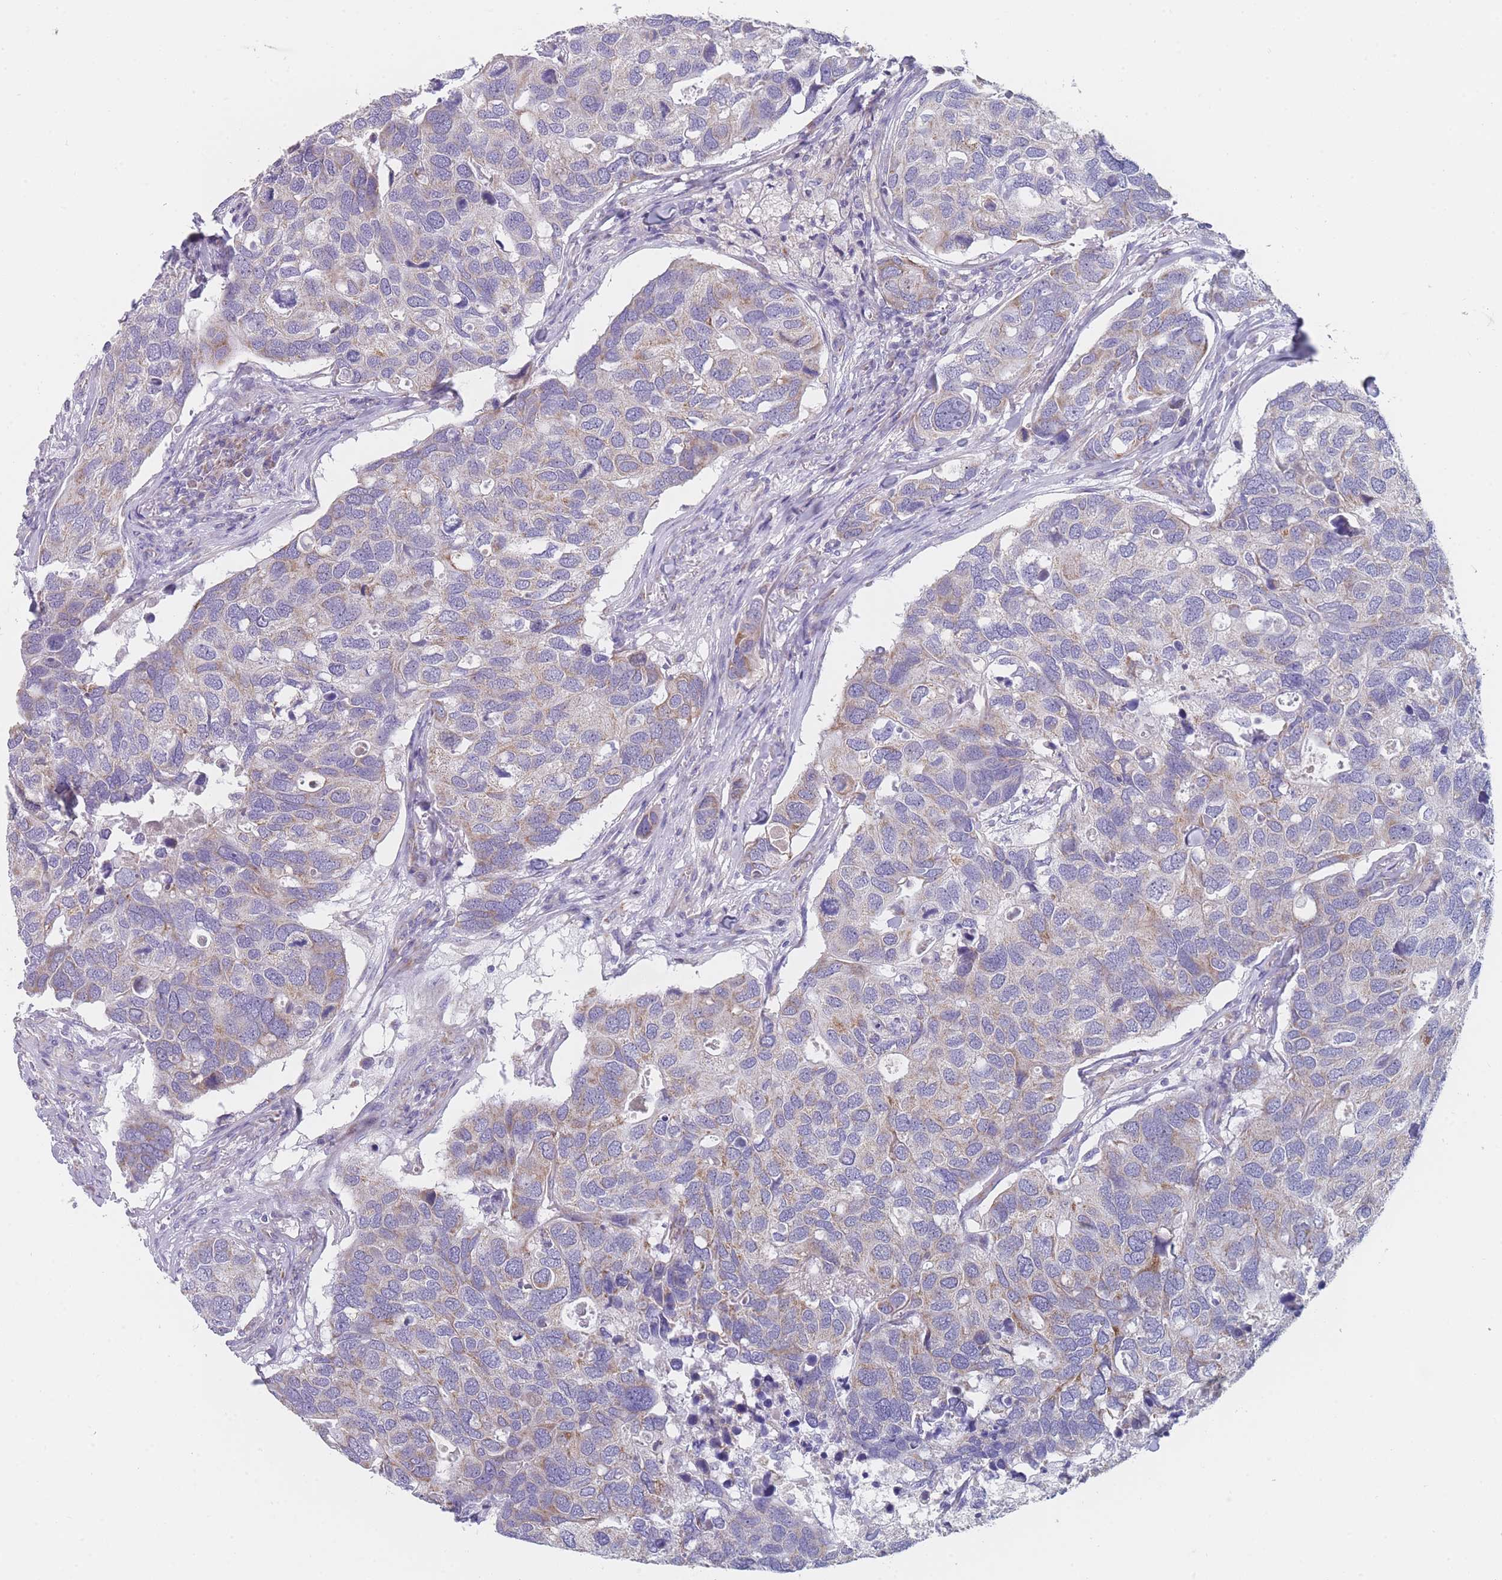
{"staining": {"intensity": "moderate", "quantity": "<25%", "location": "cytoplasmic/membranous"}, "tissue": "breast cancer", "cell_type": "Tumor cells", "image_type": "cancer", "snomed": [{"axis": "morphology", "description": "Duct carcinoma"}, {"axis": "topography", "description": "Breast"}], "caption": "DAB immunohistochemical staining of human invasive ductal carcinoma (breast) exhibits moderate cytoplasmic/membranous protein expression in approximately <25% of tumor cells.", "gene": "MRPS14", "patient": {"sex": "female", "age": 83}}